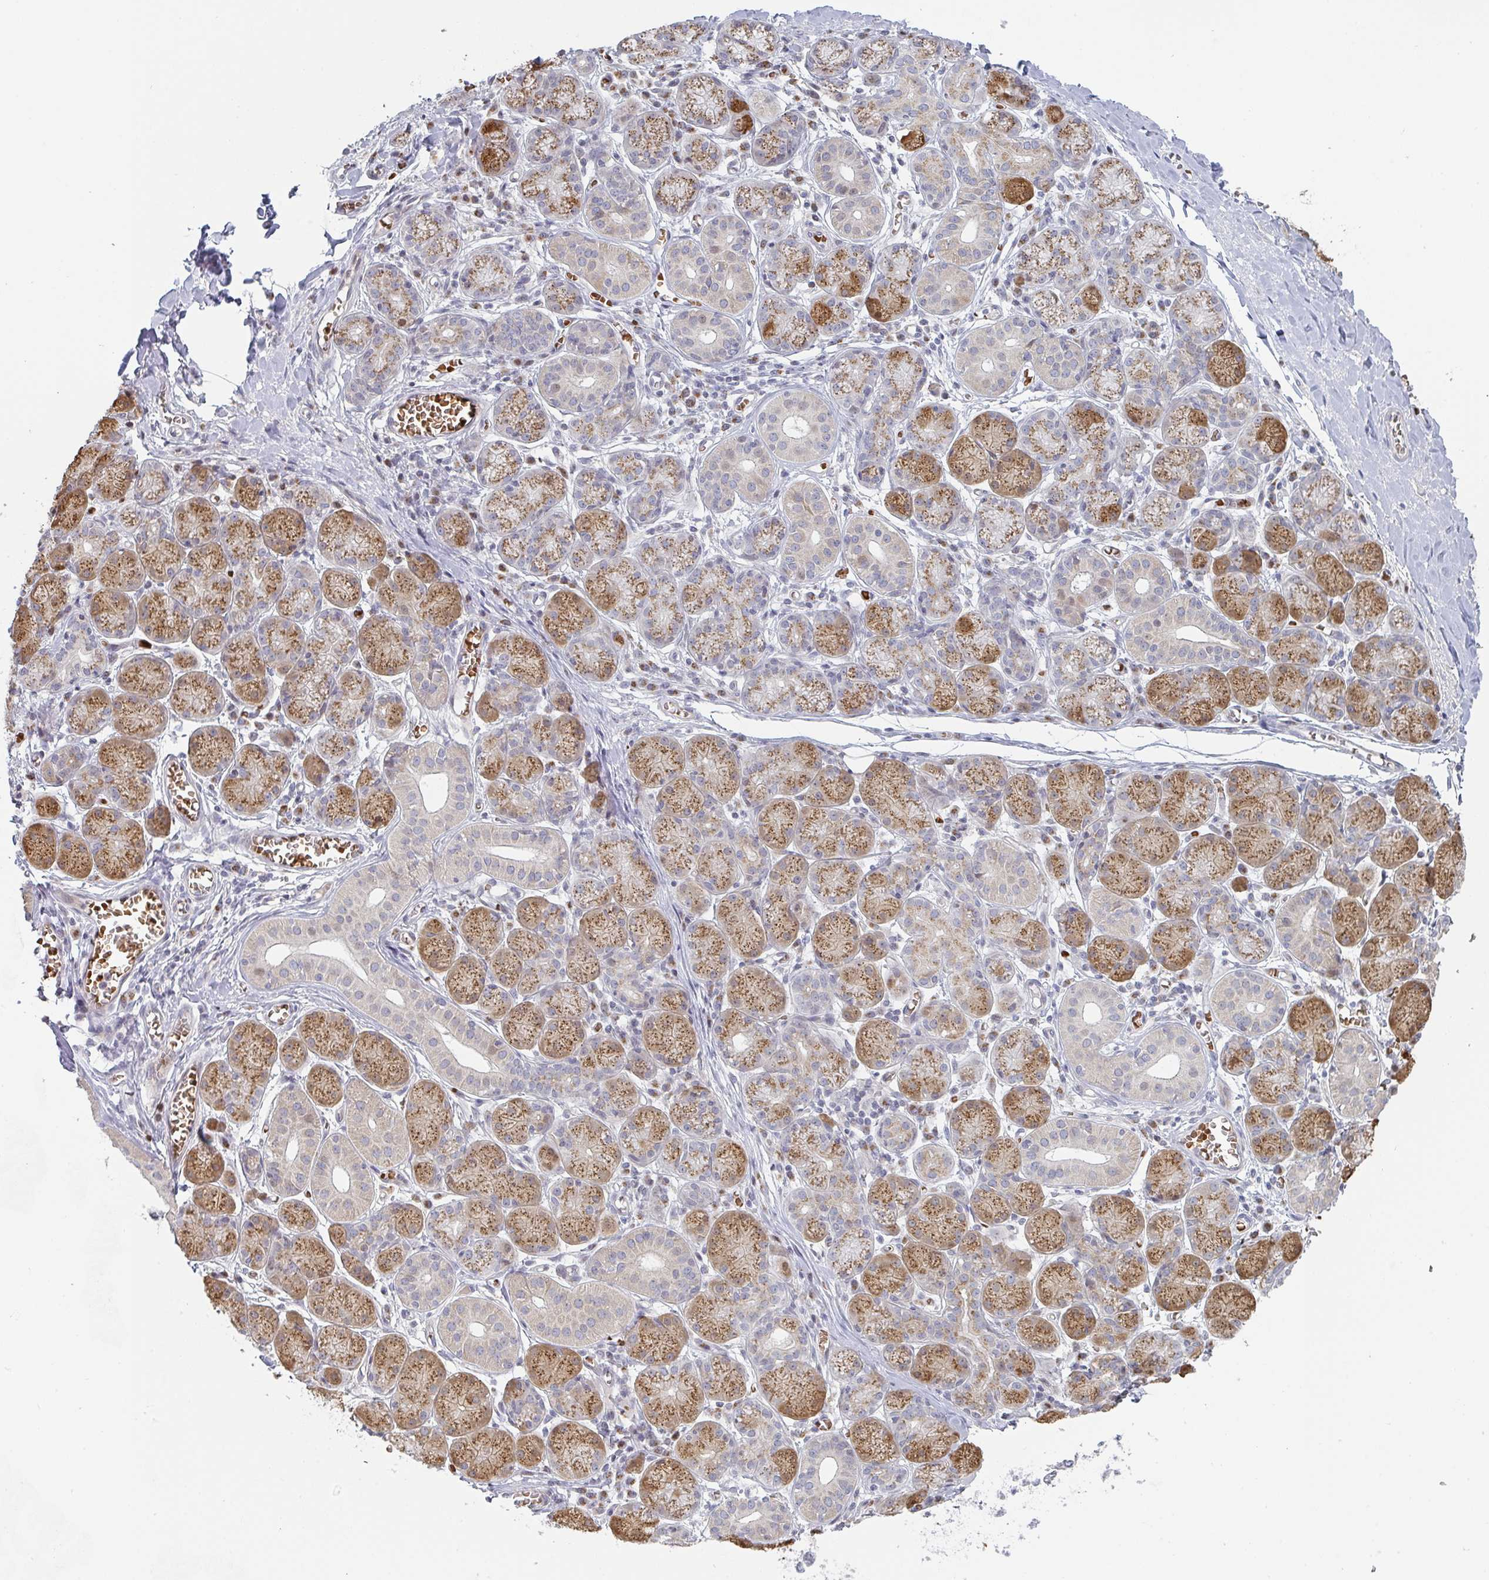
{"staining": {"intensity": "strong", "quantity": "25%-75%", "location": "cytoplasmic/membranous"}, "tissue": "salivary gland", "cell_type": "Glandular cells", "image_type": "normal", "snomed": [{"axis": "morphology", "description": "Normal tissue, NOS"}, {"axis": "topography", "description": "Salivary gland"}], "caption": "Protein expression analysis of normal salivary gland reveals strong cytoplasmic/membranous staining in approximately 25%-75% of glandular cells. The protein of interest is shown in brown color, while the nuclei are stained blue.", "gene": "ZNF526", "patient": {"sex": "female", "age": 24}}